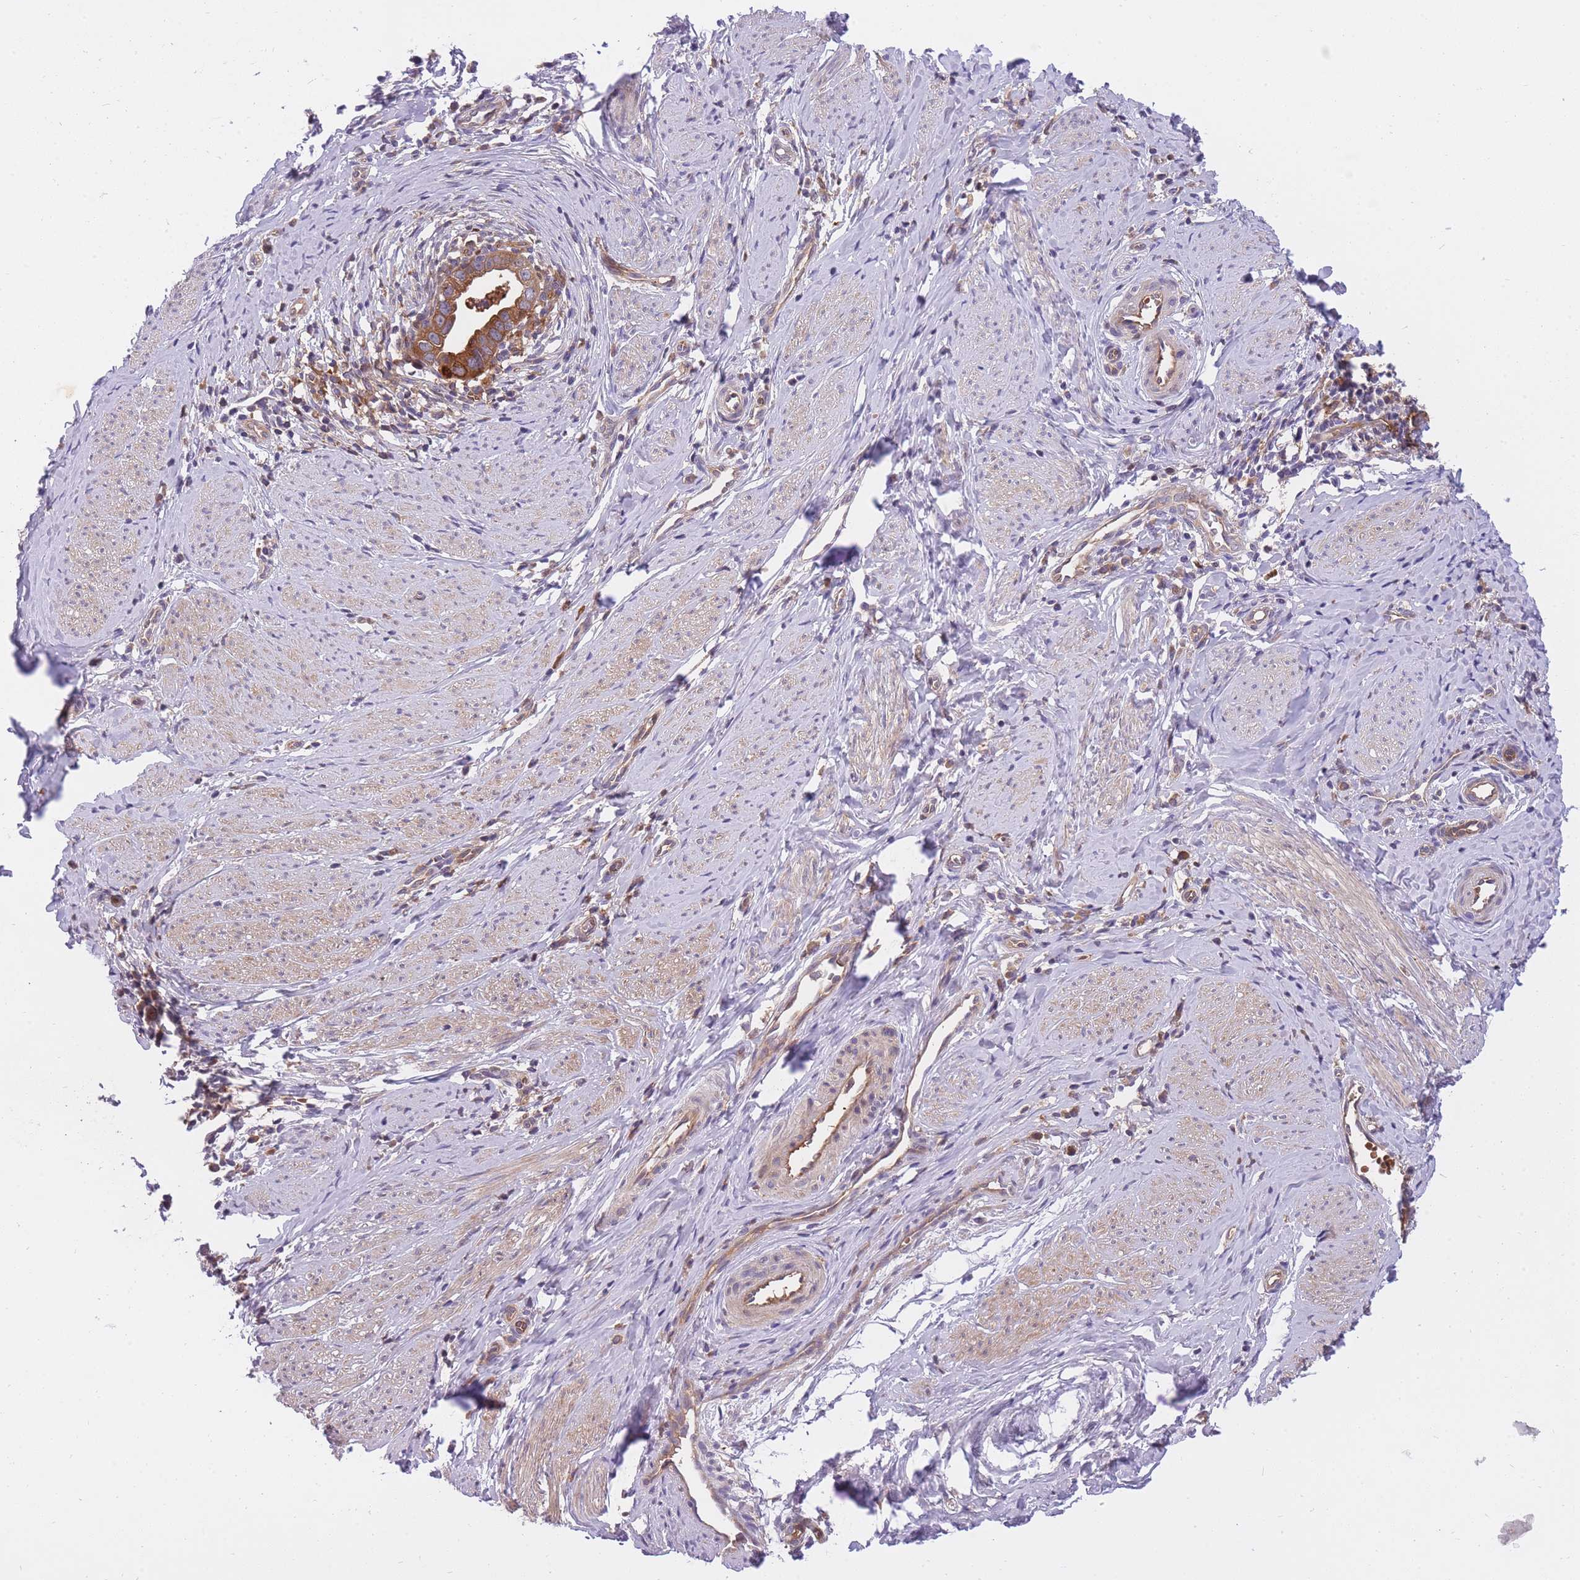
{"staining": {"intensity": "strong", "quantity": ">75%", "location": "cytoplasmic/membranous"}, "tissue": "cervical cancer", "cell_type": "Tumor cells", "image_type": "cancer", "snomed": [{"axis": "morphology", "description": "Adenocarcinoma, NOS"}, {"axis": "topography", "description": "Cervix"}], "caption": "The immunohistochemical stain labels strong cytoplasmic/membranous staining in tumor cells of cervical cancer (adenocarcinoma) tissue.", "gene": "CRYGN", "patient": {"sex": "female", "age": 36}}